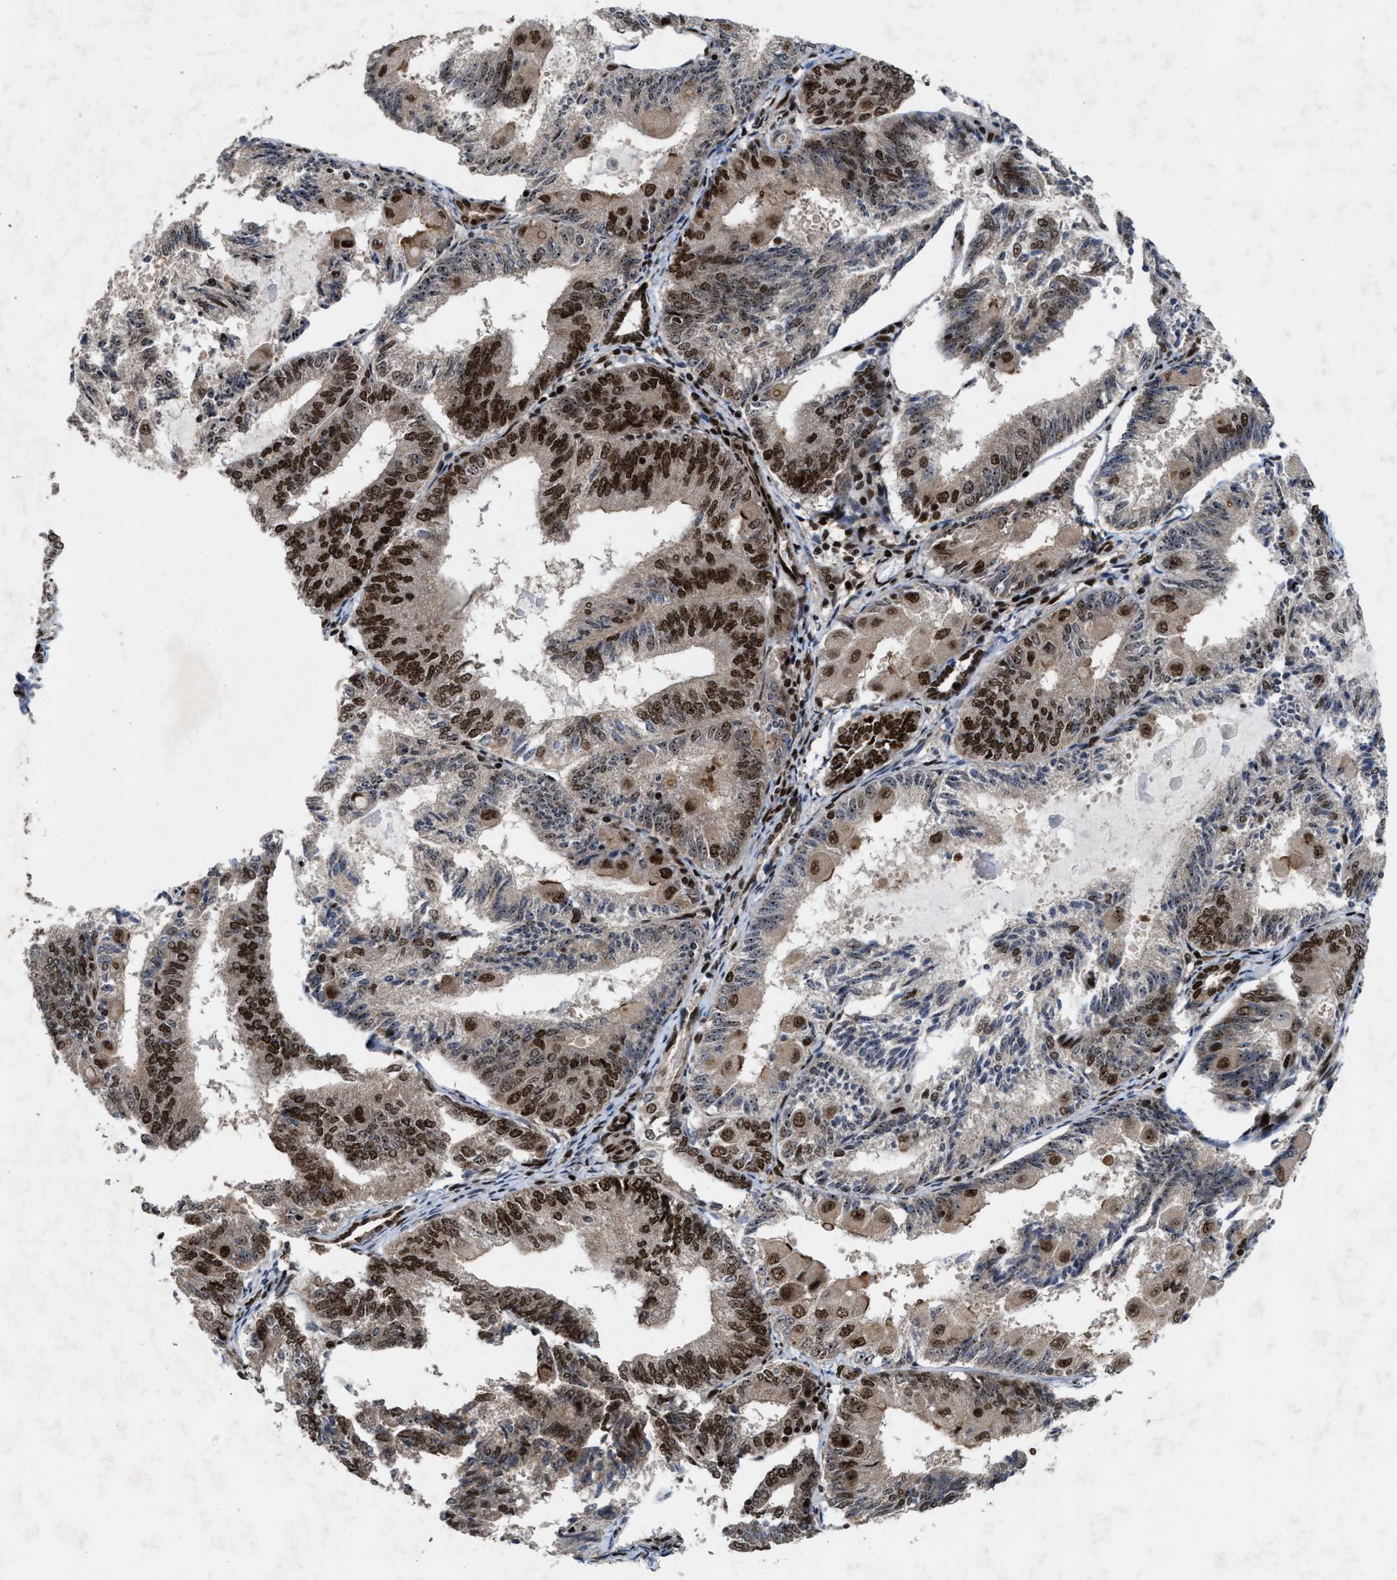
{"staining": {"intensity": "strong", "quantity": ">75%", "location": "nuclear"}, "tissue": "endometrial cancer", "cell_type": "Tumor cells", "image_type": "cancer", "snomed": [{"axis": "morphology", "description": "Adenocarcinoma, NOS"}, {"axis": "topography", "description": "Endometrium"}], "caption": "A brown stain labels strong nuclear positivity of a protein in human endometrial cancer (adenocarcinoma) tumor cells.", "gene": "WIZ", "patient": {"sex": "female", "age": 81}}